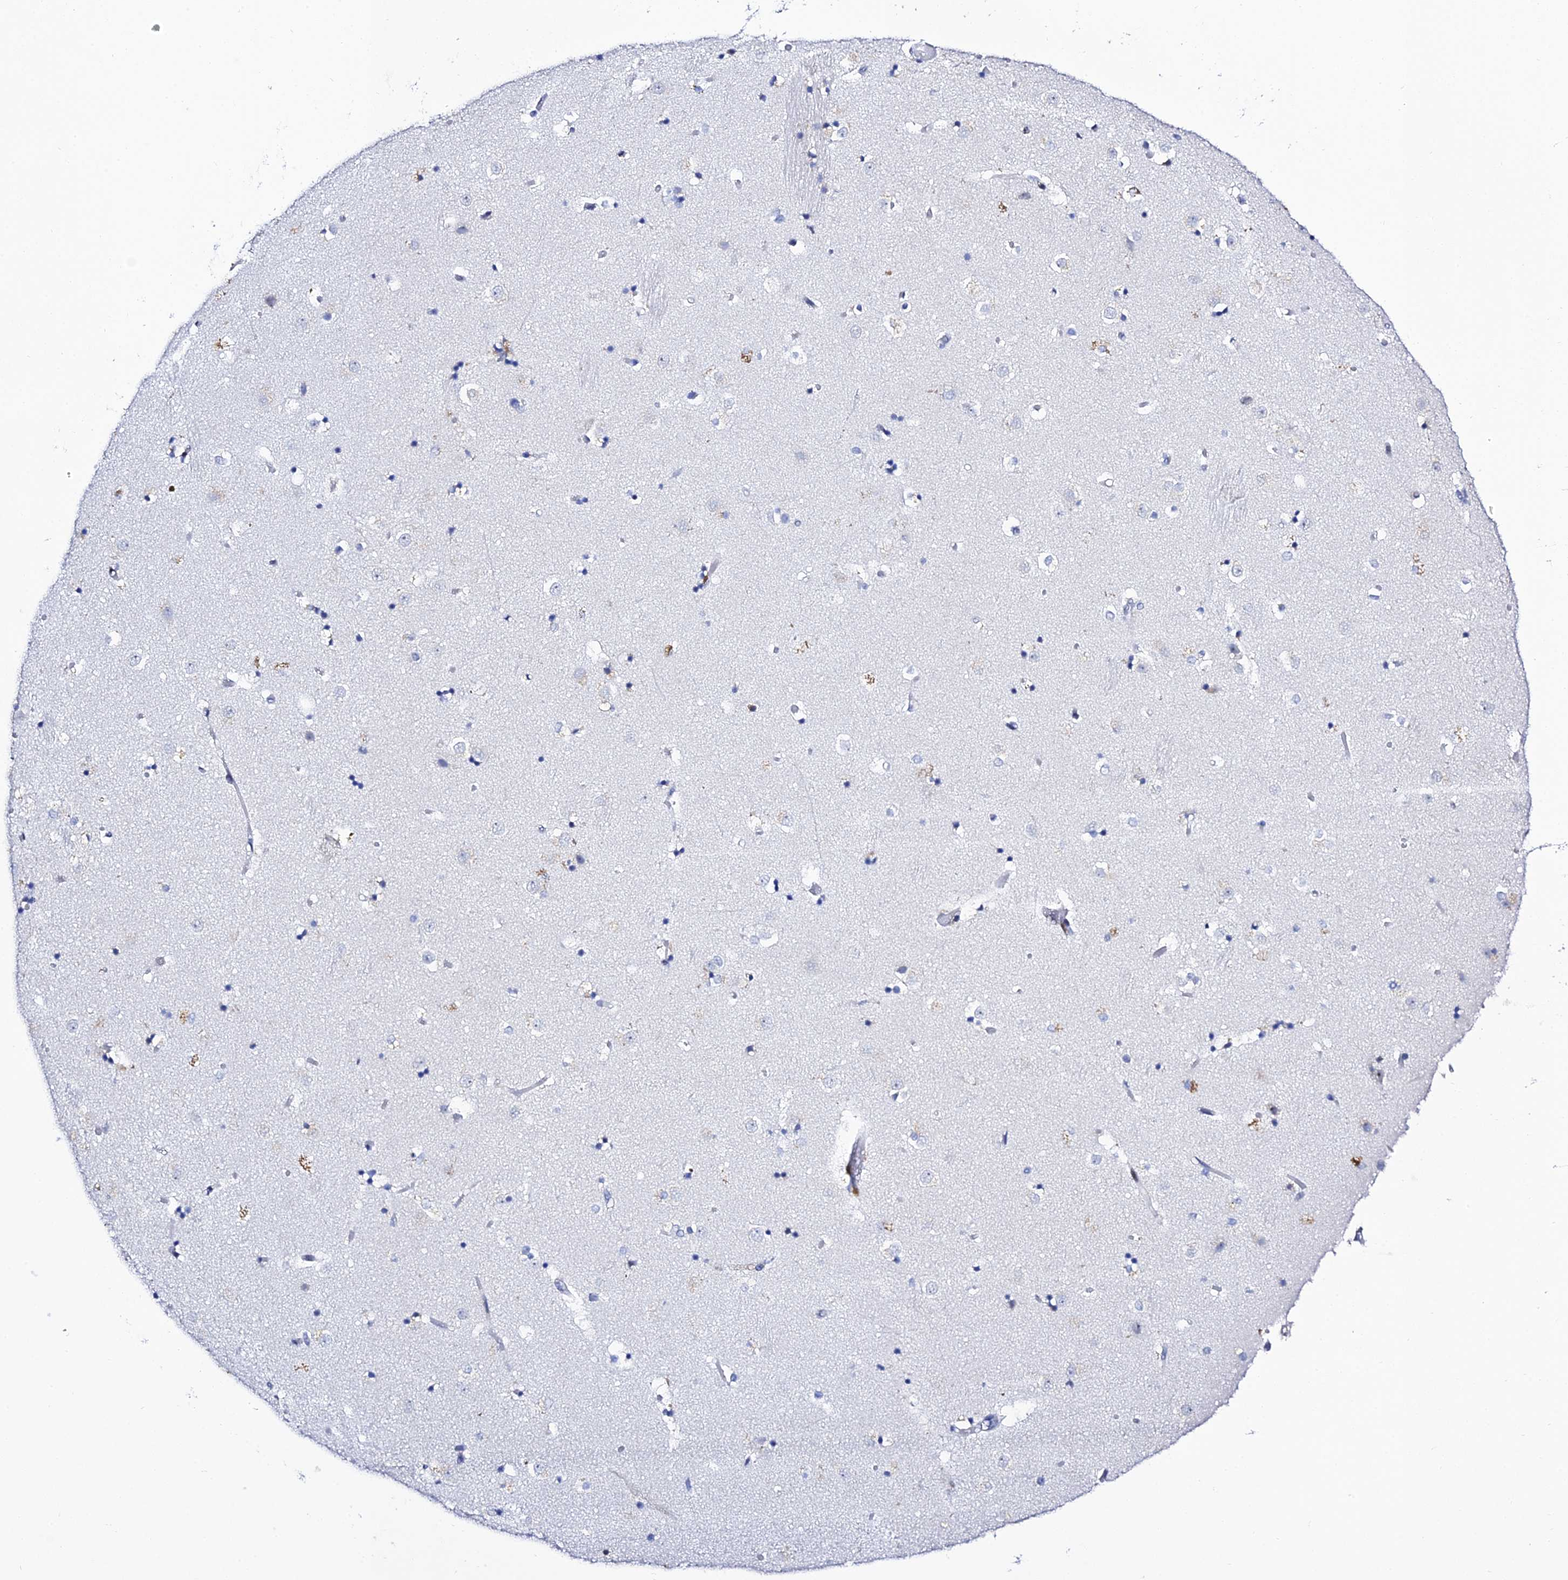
{"staining": {"intensity": "negative", "quantity": "none", "location": "none"}, "tissue": "caudate", "cell_type": "Glial cells", "image_type": "normal", "snomed": [{"axis": "morphology", "description": "Normal tissue, NOS"}, {"axis": "topography", "description": "Lateral ventricle wall"}], "caption": "High power microscopy image of an immunohistochemistry (IHC) image of normal caudate, revealing no significant positivity in glial cells.", "gene": "POFUT2", "patient": {"sex": "female", "age": 52}}